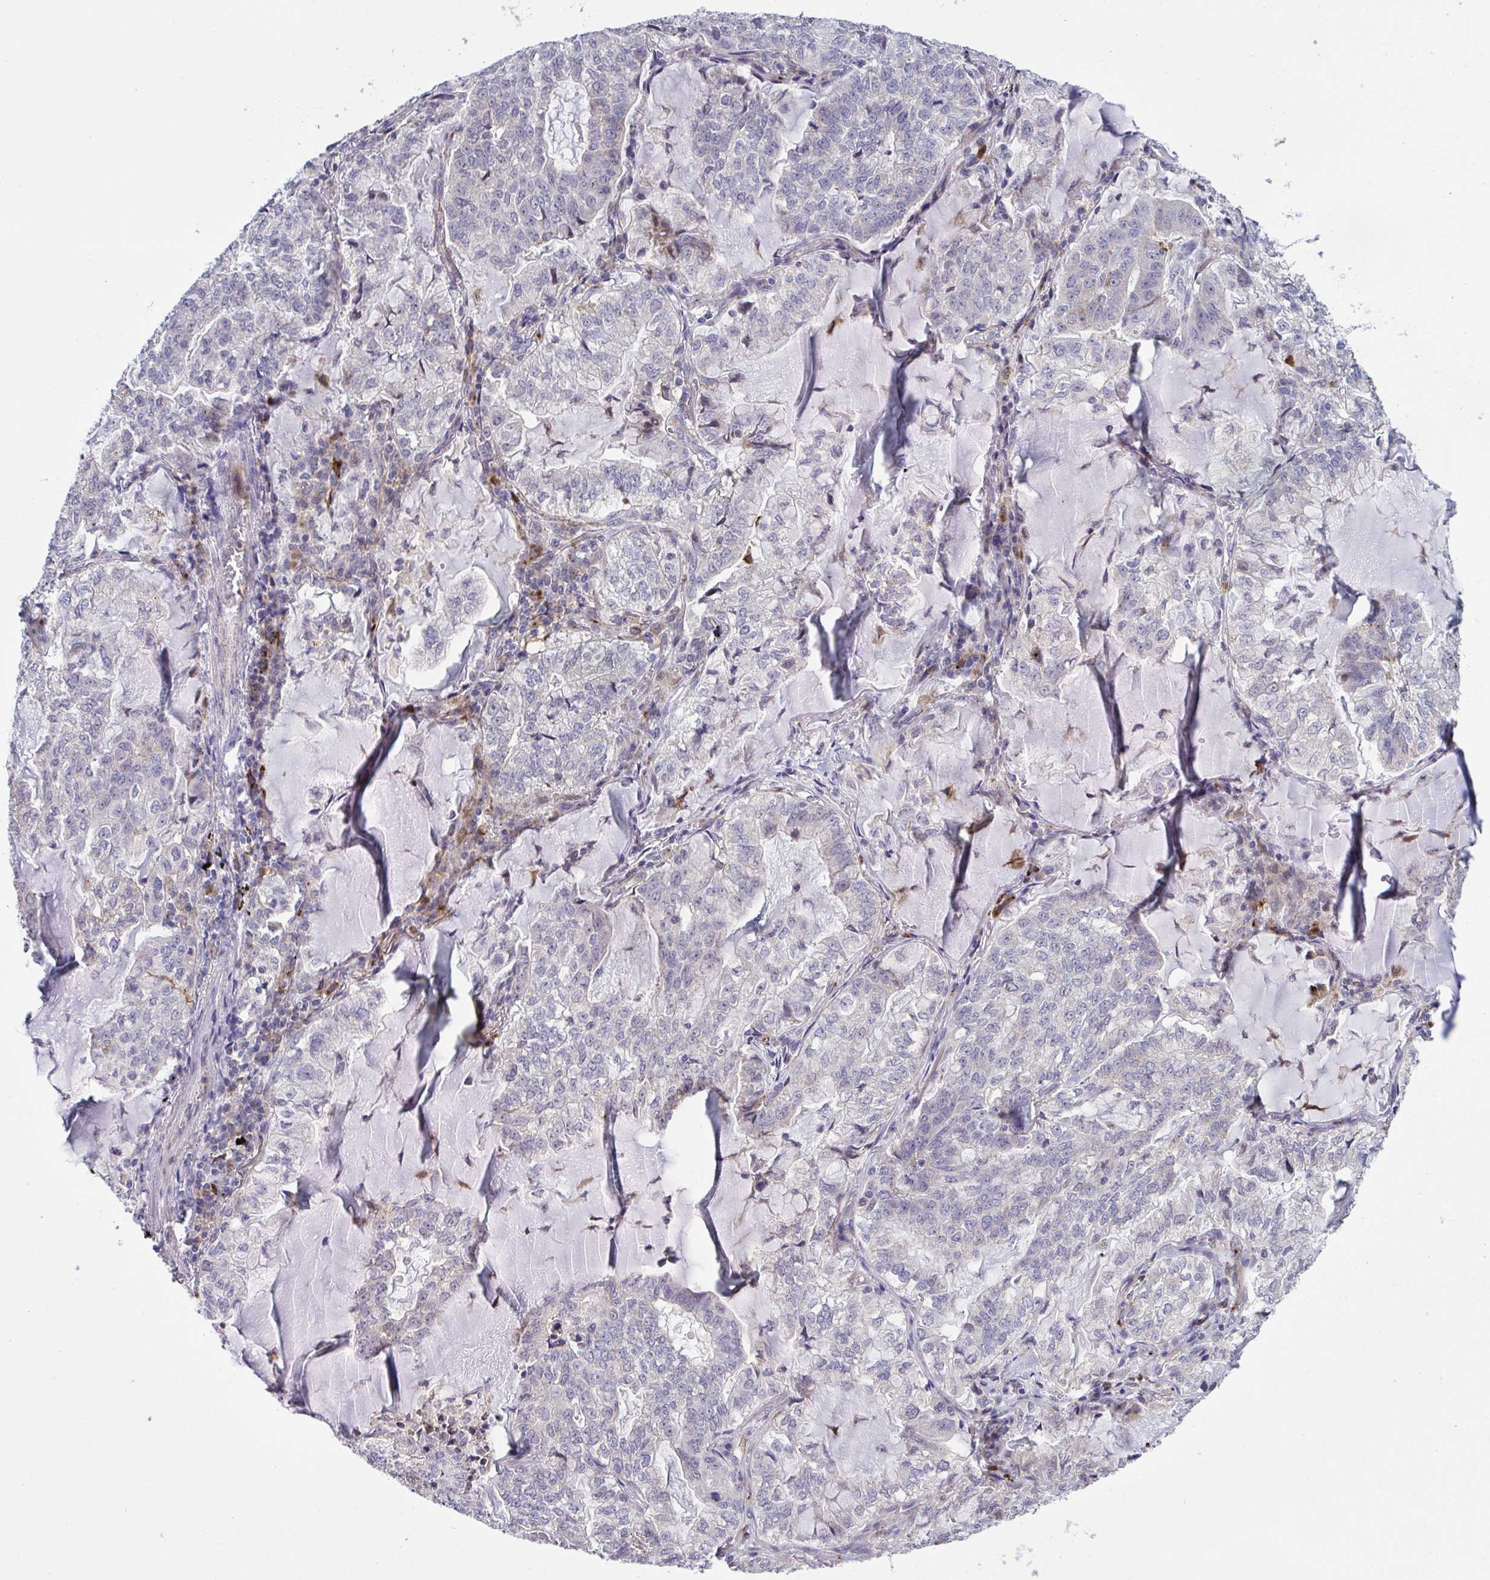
{"staining": {"intensity": "negative", "quantity": "none", "location": "none"}, "tissue": "lung cancer", "cell_type": "Tumor cells", "image_type": "cancer", "snomed": [{"axis": "morphology", "description": "Adenocarcinoma, NOS"}, {"axis": "topography", "description": "Lymph node"}, {"axis": "topography", "description": "Lung"}], "caption": "An immunohistochemistry (IHC) photomicrograph of lung cancer (adenocarcinoma) is shown. There is no staining in tumor cells of lung cancer (adenocarcinoma).", "gene": "CD101", "patient": {"sex": "male", "age": 66}}